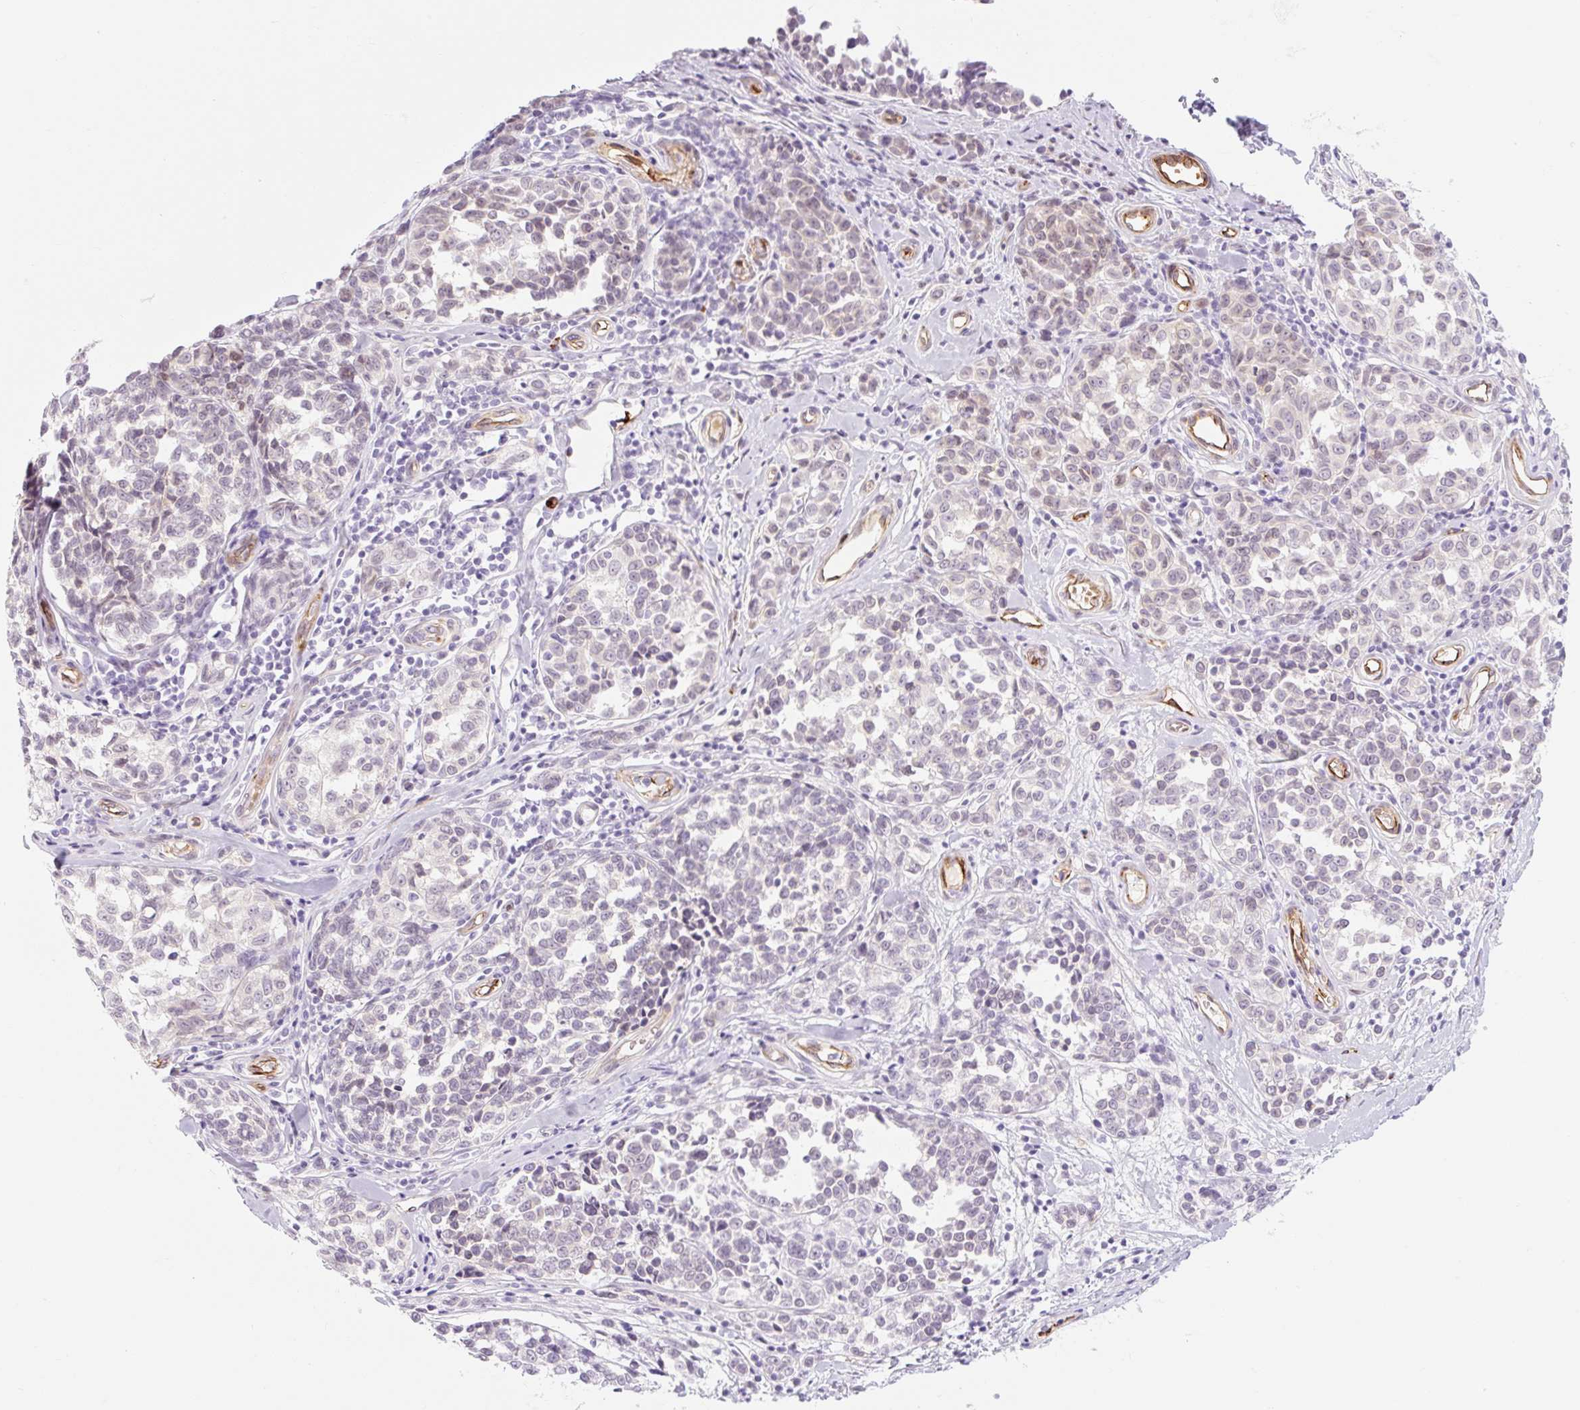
{"staining": {"intensity": "negative", "quantity": "none", "location": "none"}, "tissue": "melanoma", "cell_type": "Tumor cells", "image_type": "cancer", "snomed": [{"axis": "morphology", "description": "Malignant melanoma, NOS"}, {"axis": "topography", "description": "Skin"}], "caption": "Immunohistochemical staining of human melanoma exhibits no significant expression in tumor cells.", "gene": "TAF1L", "patient": {"sex": "female", "age": 64}}